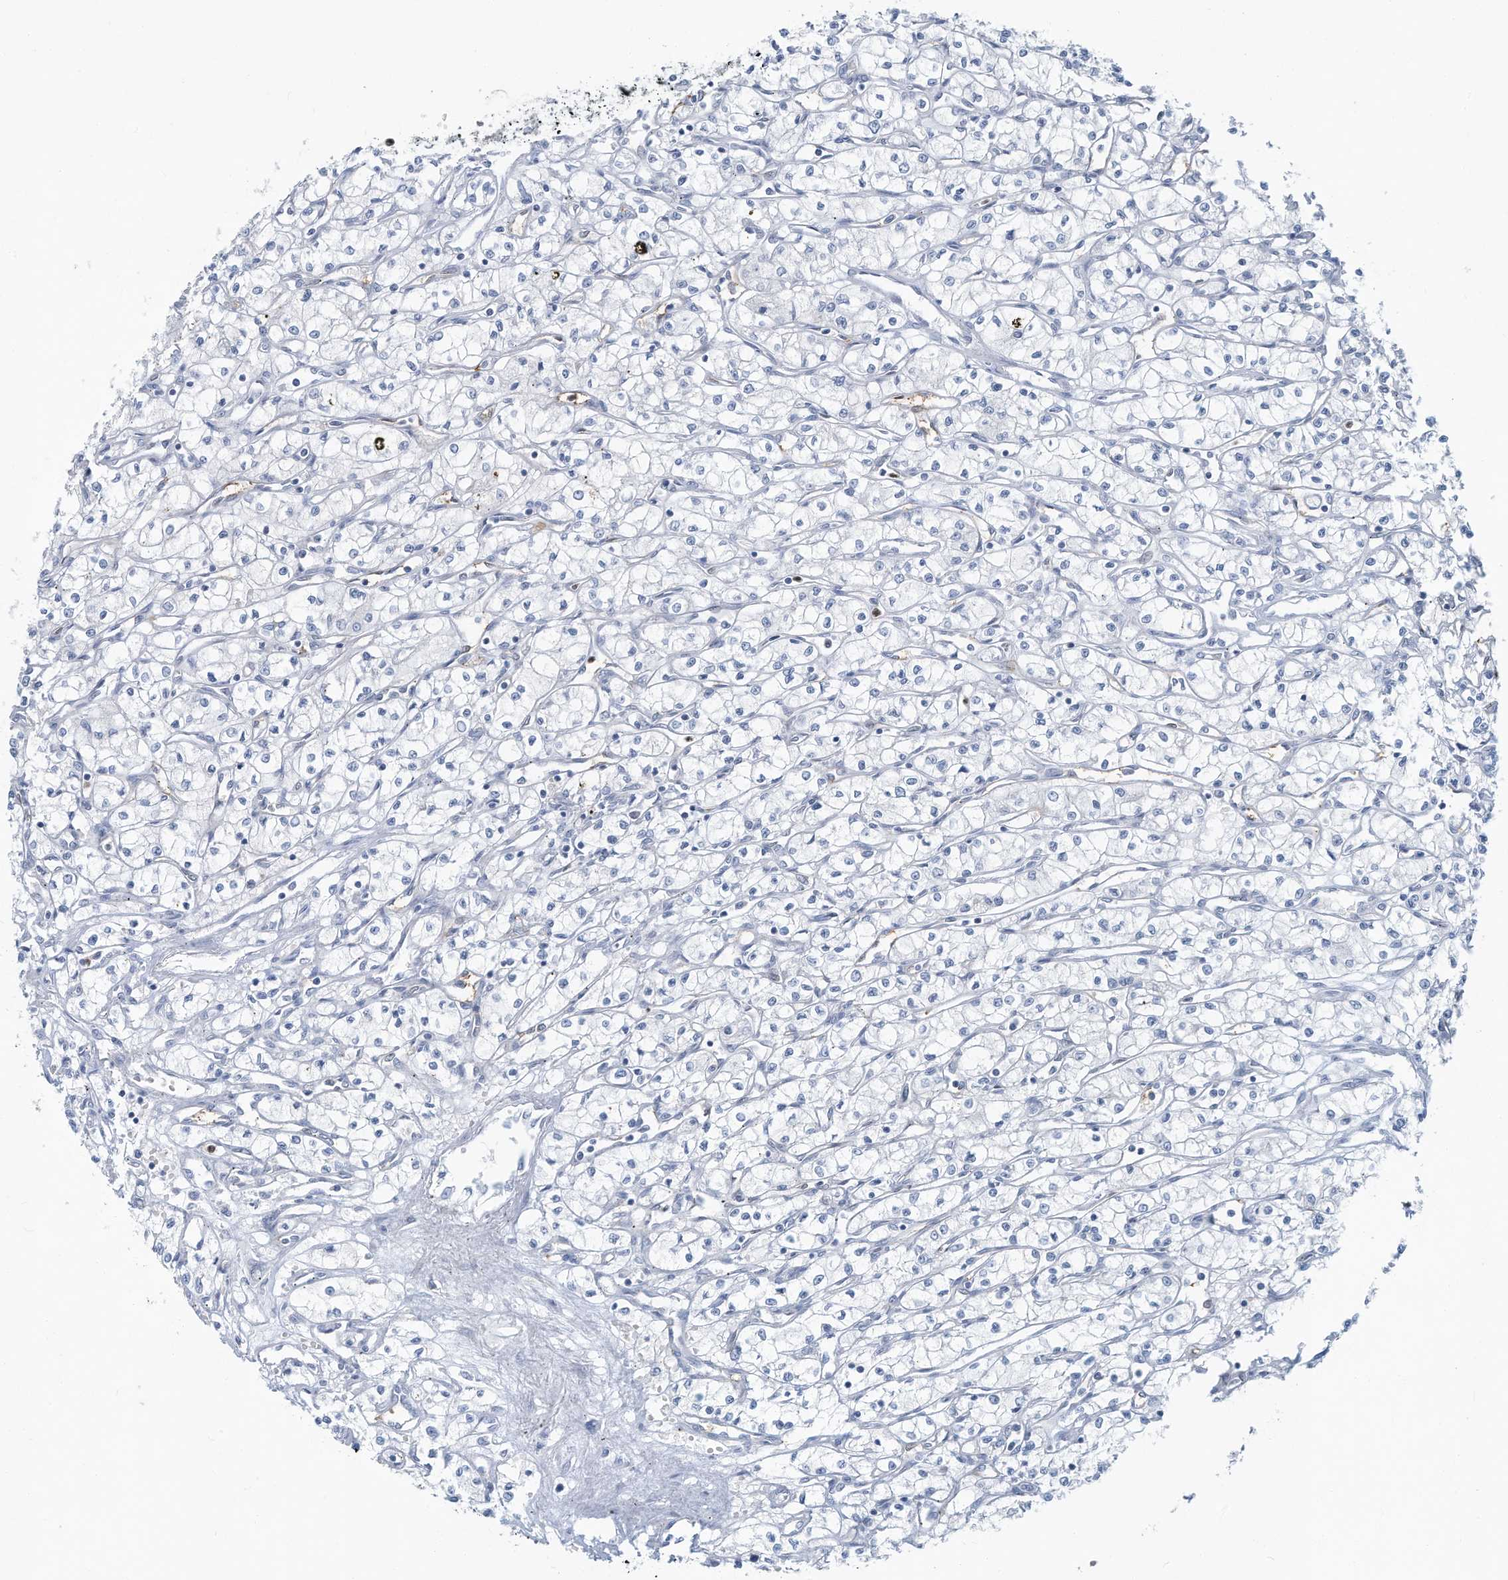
{"staining": {"intensity": "negative", "quantity": "none", "location": "none"}, "tissue": "renal cancer", "cell_type": "Tumor cells", "image_type": "cancer", "snomed": [{"axis": "morphology", "description": "Adenocarcinoma, NOS"}, {"axis": "topography", "description": "Kidney"}], "caption": "The immunohistochemistry micrograph has no significant staining in tumor cells of renal adenocarcinoma tissue.", "gene": "ERI2", "patient": {"sex": "male", "age": 59}}